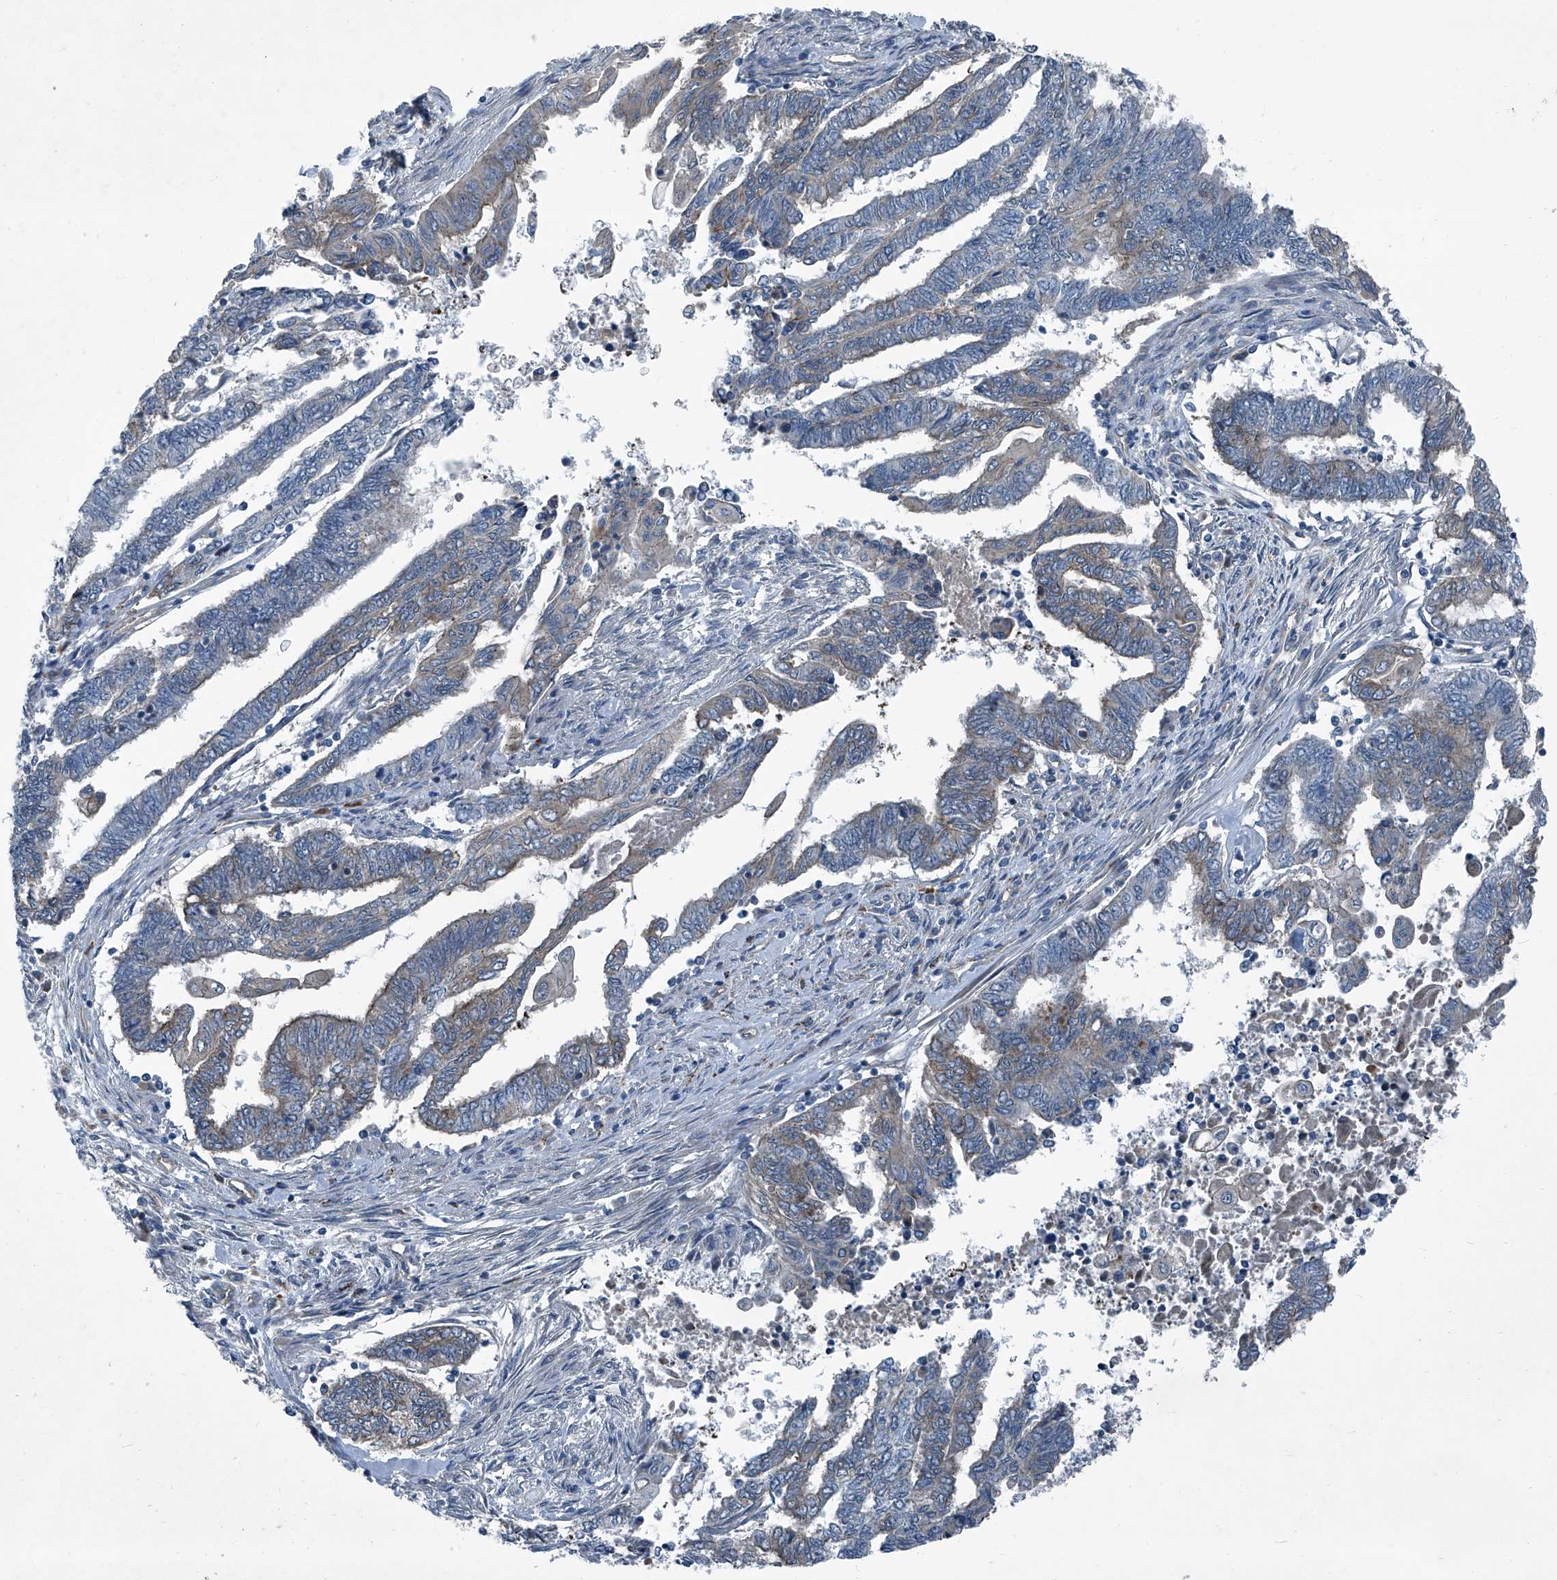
{"staining": {"intensity": "weak", "quantity": "<25%", "location": "cytoplasmic/membranous"}, "tissue": "endometrial cancer", "cell_type": "Tumor cells", "image_type": "cancer", "snomed": [{"axis": "morphology", "description": "Adenocarcinoma, NOS"}, {"axis": "topography", "description": "Uterus"}, {"axis": "topography", "description": "Endometrium"}], "caption": "Tumor cells are negative for protein expression in human endometrial cancer (adenocarcinoma).", "gene": "SENP2", "patient": {"sex": "female", "age": 70}}